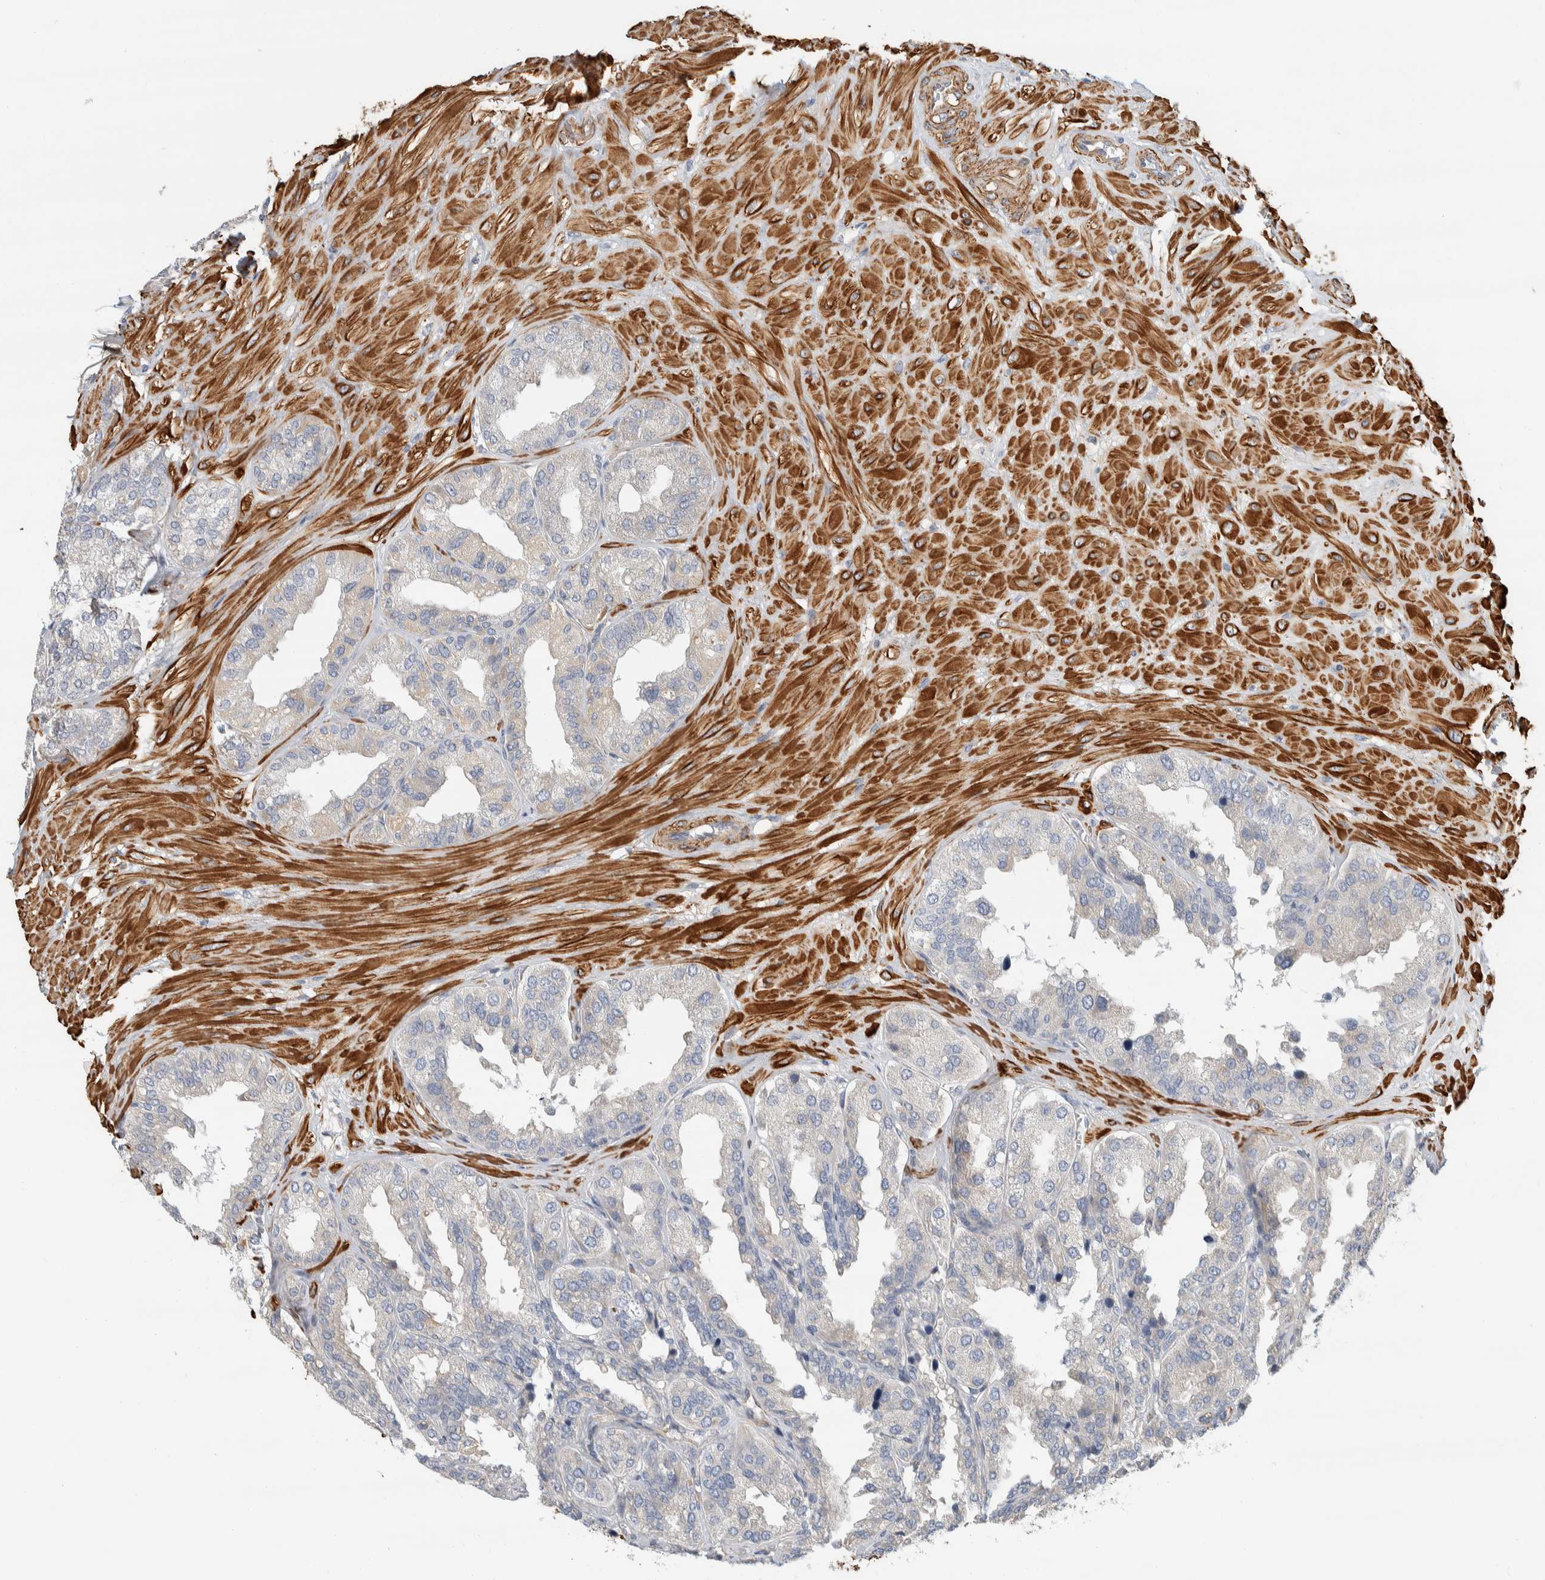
{"staining": {"intensity": "negative", "quantity": "none", "location": "none"}, "tissue": "seminal vesicle", "cell_type": "Glandular cells", "image_type": "normal", "snomed": [{"axis": "morphology", "description": "Normal tissue, NOS"}, {"axis": "topography", "description": "Prostate"}, {"axis": "topography", "description": "Seminal veicle"}], "caption": "Immunohistochemical staining of normal human seminal vesicle demonstrates no significant positivity in glandular cells.", "gene": "CDR2", "patient": {"sex": "male", "age": 51}}